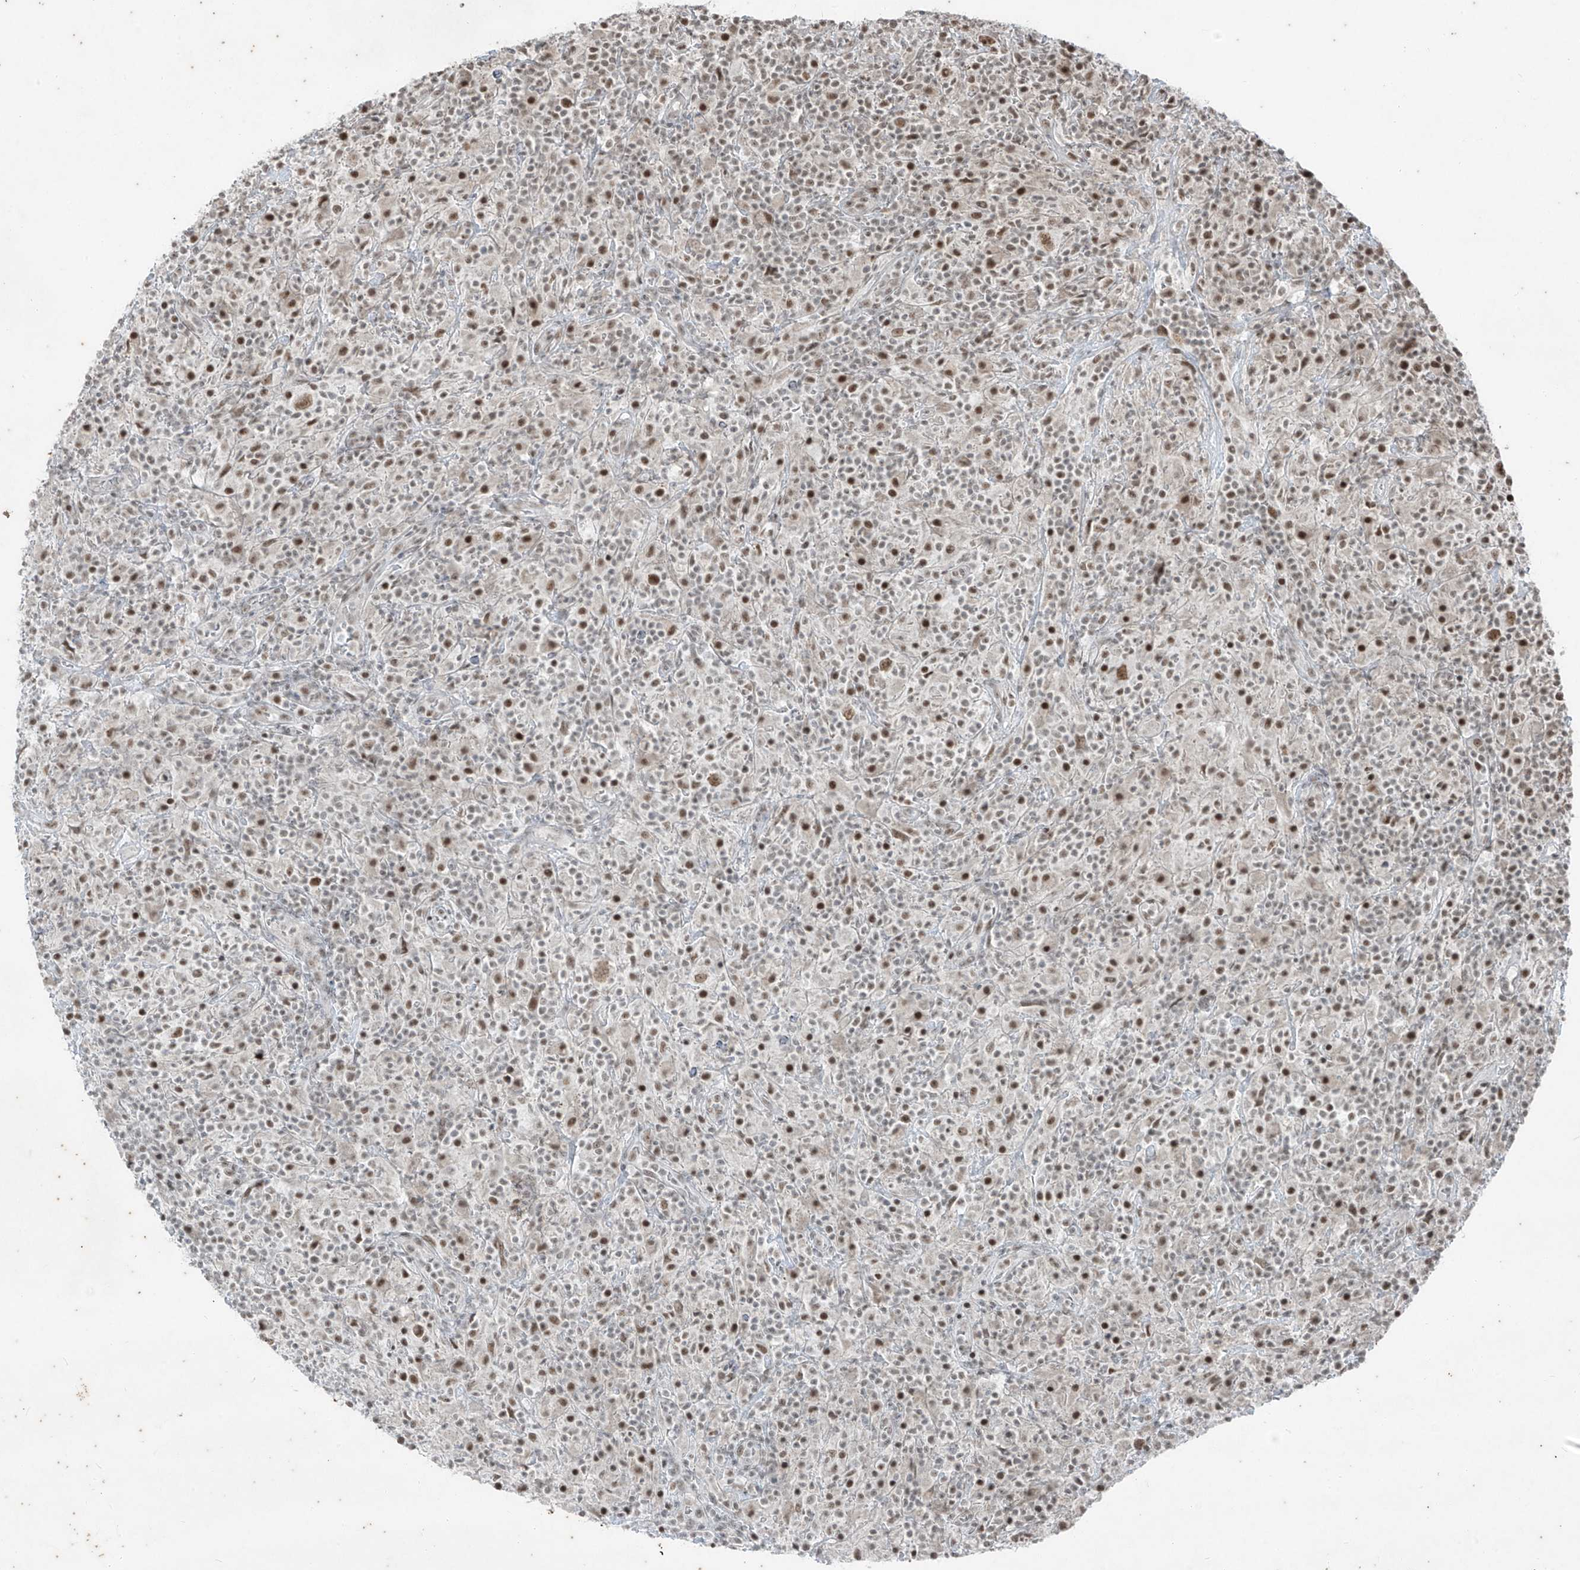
{"staining": {"intensity": "moderate", "quantity": ">75%", "location": "nuclear"}, "tissue": "lymphoma", "cell_type": "Tumor cells", "image_type": "cancer", "snomed": [{"axis": "morphology", "description": "Hodgkin's disease, NOS"}, {"axis": "topography", "description": "Lymph node"}], "caption": "This micrograph reveals IHC staining of lymphoma, with medium moderate nuclear expression in about >75% of tumor cells.", "gene": "ZNF354B", "patient": {"sex": "male", "age": 70}}